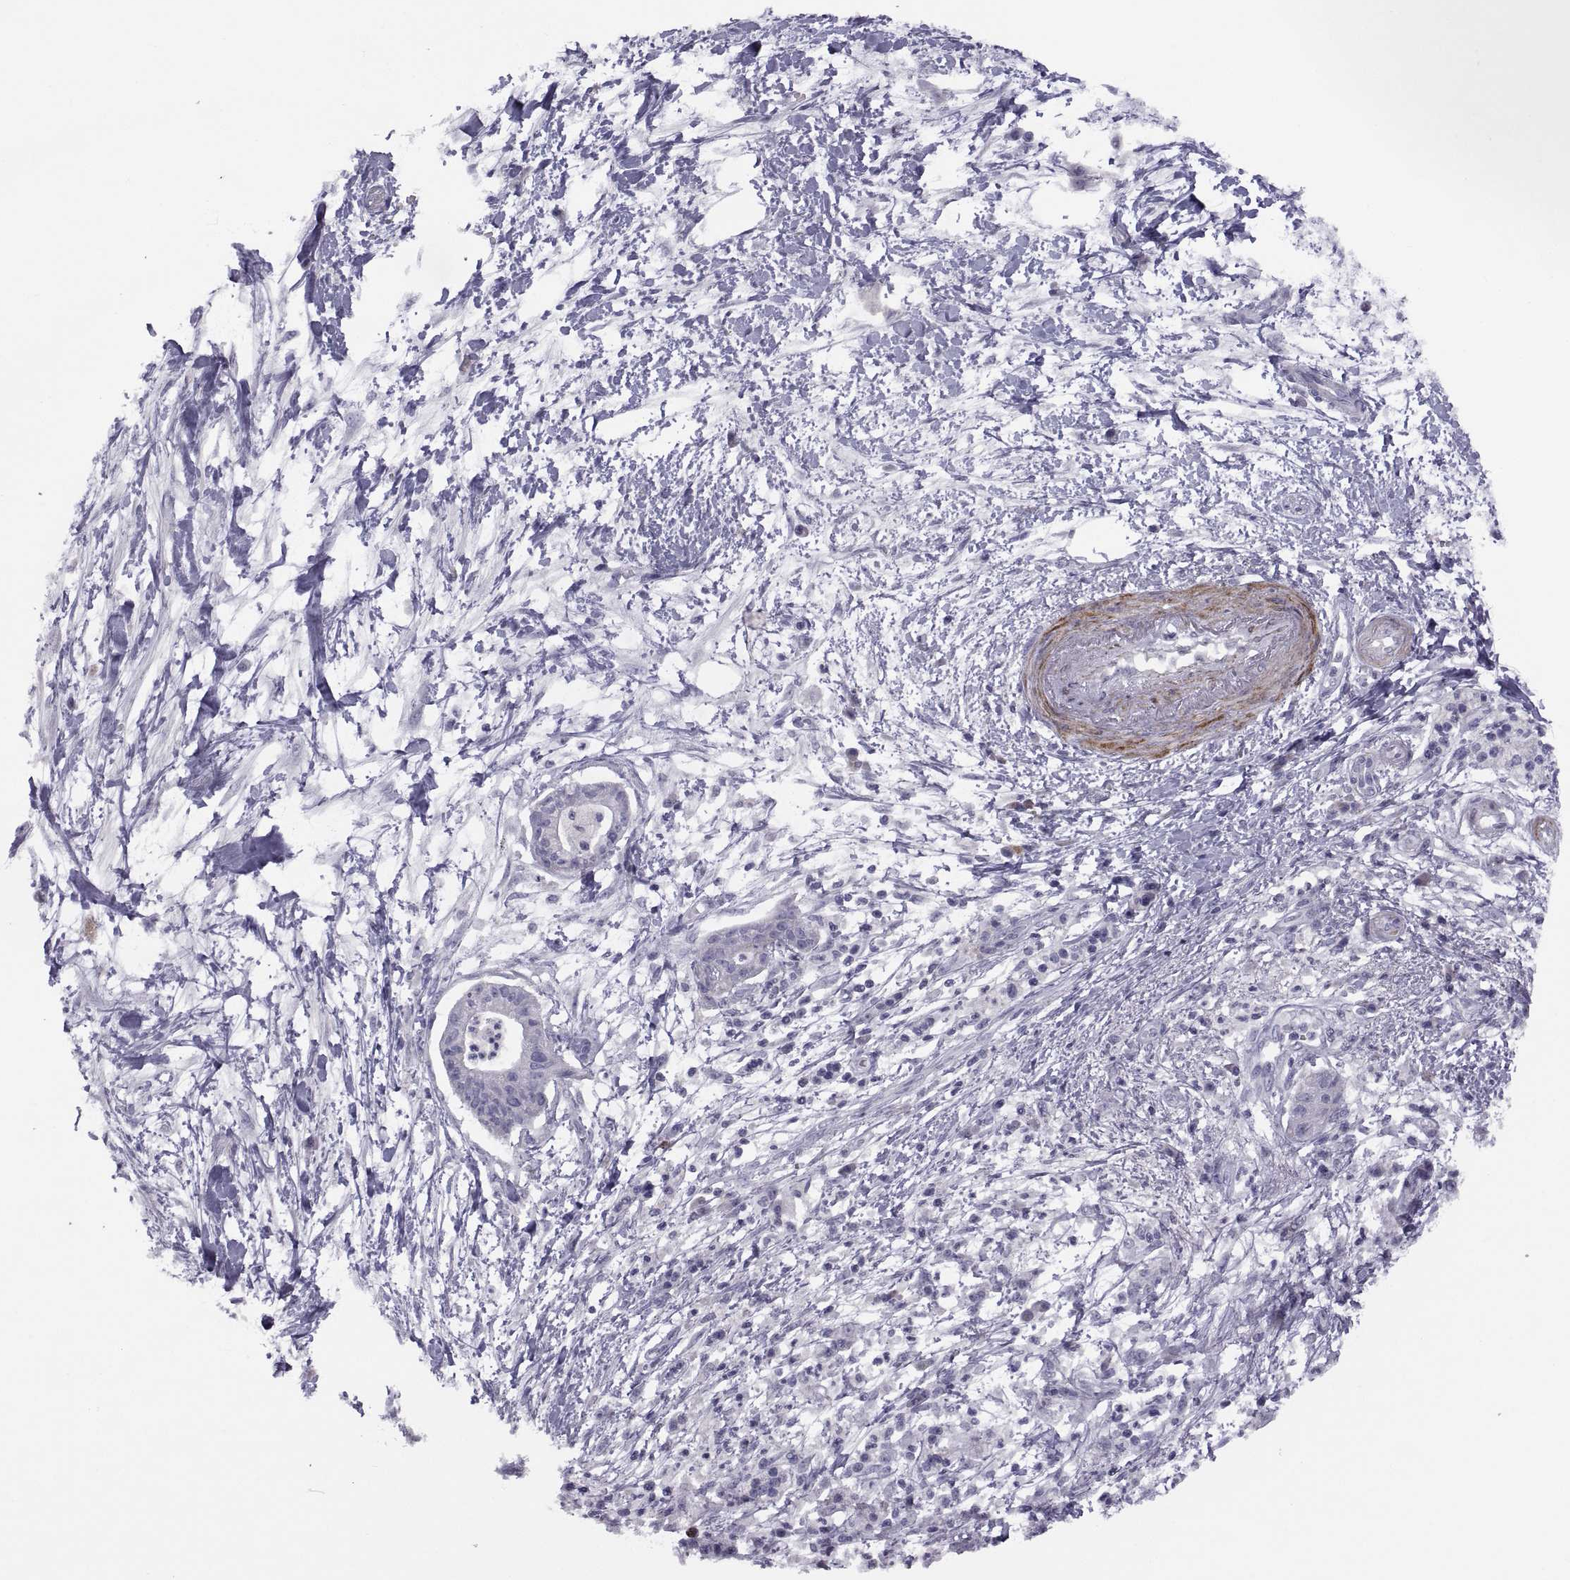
{"staining": {"intensity": "negative", "quantity": "none", "location": "none"}, "tissue": "pancreatic cancer", "cell_type": "Tumor cells", "image_type": "cancer", "snomed": [{"axis": "morphology", "description": "Normal tissue, NOS"}, {"axis": "morphology", "description": "Adenocarcinoma, NOS"}, {"axis": "topography", "description": "Lymph node"}, {"axis": "topography", "description": "Pancreas"}], "caption": "A high-resolution micrograph shows immunohistochemistry staining of adenocarcinoma (pancreatic), which displays no significant expression in tumor cells.", "gene": "TMEM158", "patient": {"sex": "female", "age": 58}}